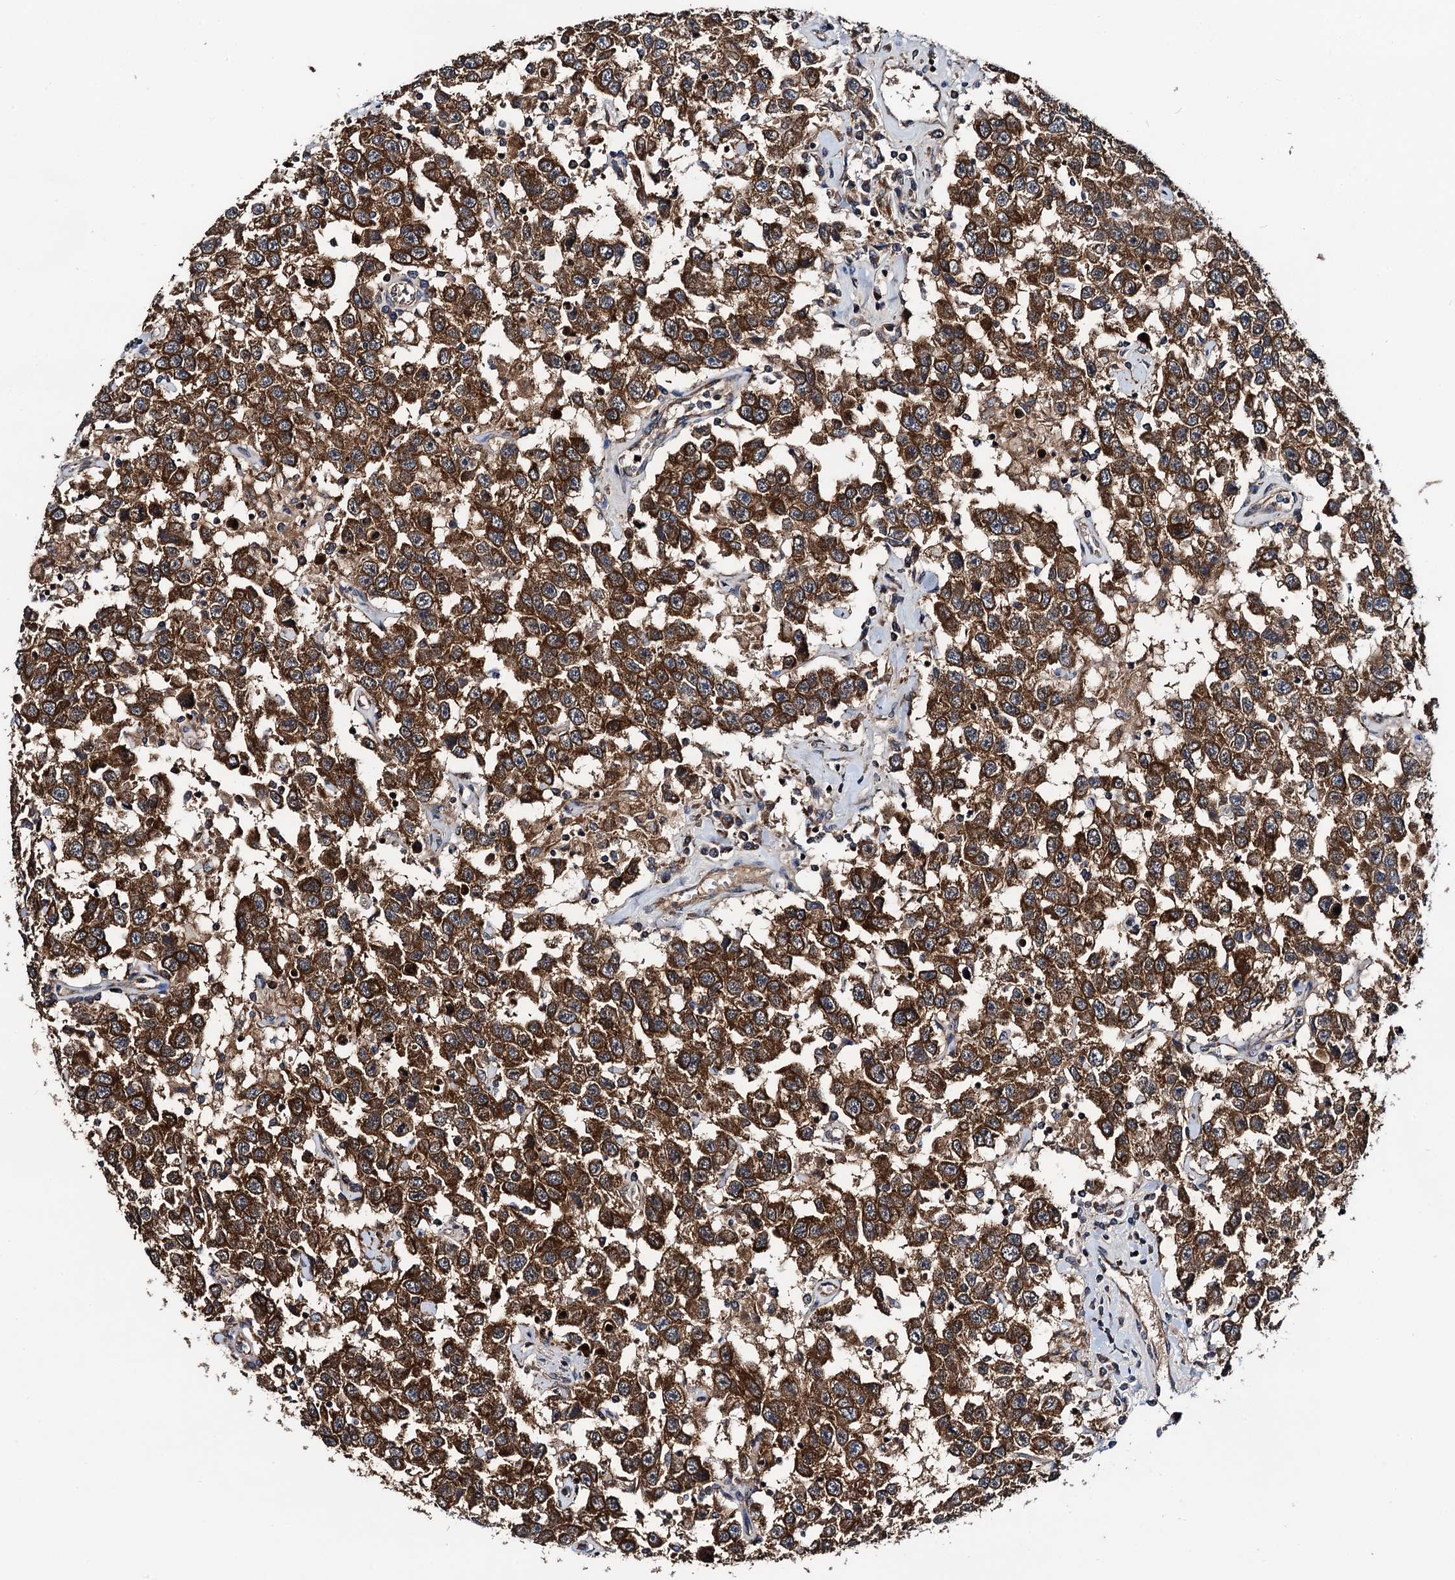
{"staining": {"intensity": "strong", "quantity": ">75%", "location": "cytoplasmic/membranous"}, "tissue": "testis cancer", "cell_type": "Tumor cells", "image_type": "cancer", "snomed": [{"axis": "morphology", "description": "Seminoma, NOS"}, {"axis": "topography", "description": "Testis"}], "caption": "Immunohistochemical staining of human testis cancer demonstrates high levels of strong cytoplasmic/membranous expression in approximately >75% of tumor cells.", "gene": "NEK1", "patient": {"sex": "male", "age": 41}}